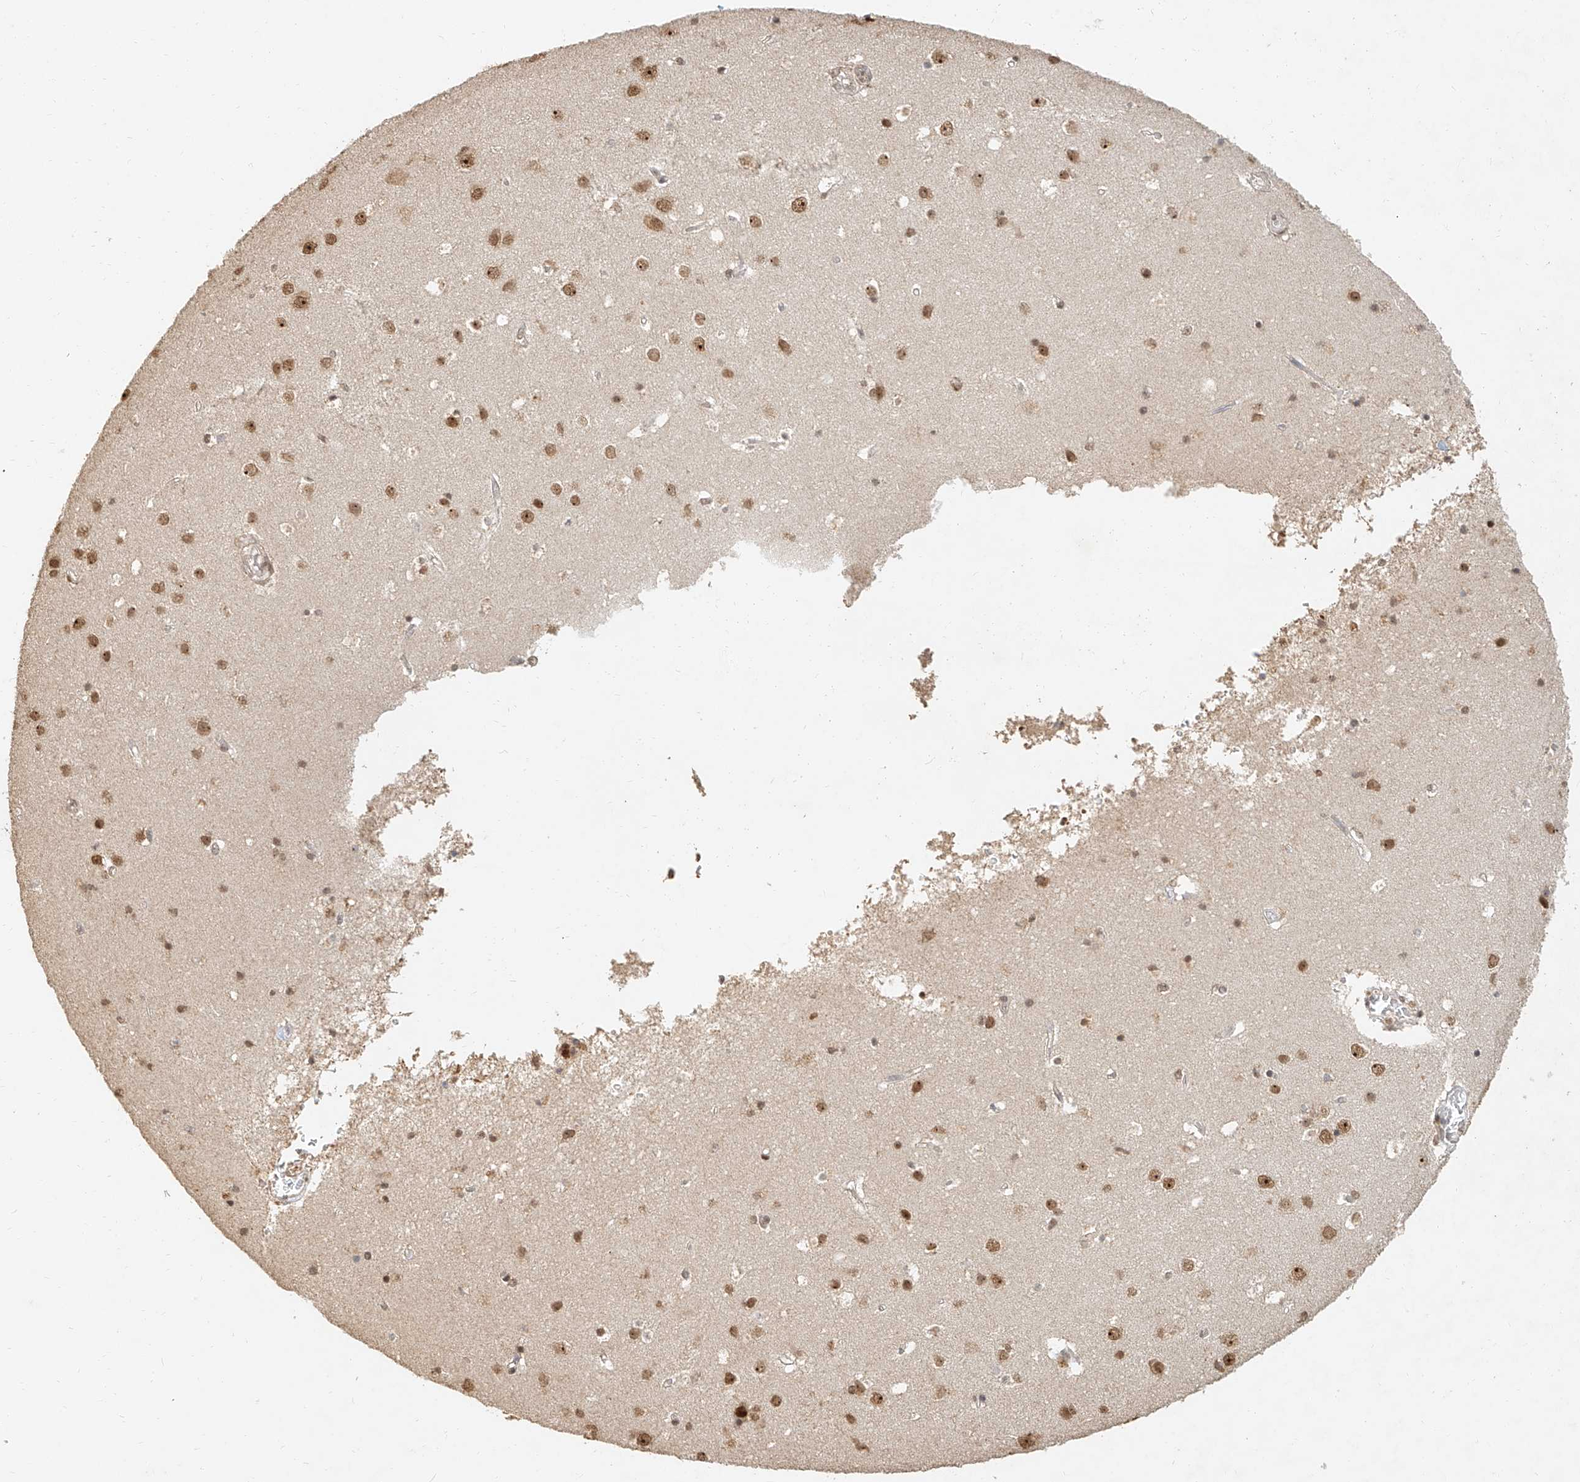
{"staining": {"intensity": "negative", "quantity": "none", "location": "none"}, "tissue": "cerebral cortex", "cell_type": "Endothelial cells", "image_type": "normal", "snomed": [{"axis": "morphology", "description": "Normal tissue, NOS"}, {"axis": "topography", "description": "Cerebral cortex"}], "caption": "Immunohistochemical staining of benign cerebral cortex exhibits no significant staining in endothelial cells. Nuclei are stained in blue.", "gene": "CXorf58", "patient": {"sex": "male", "age": 54}}